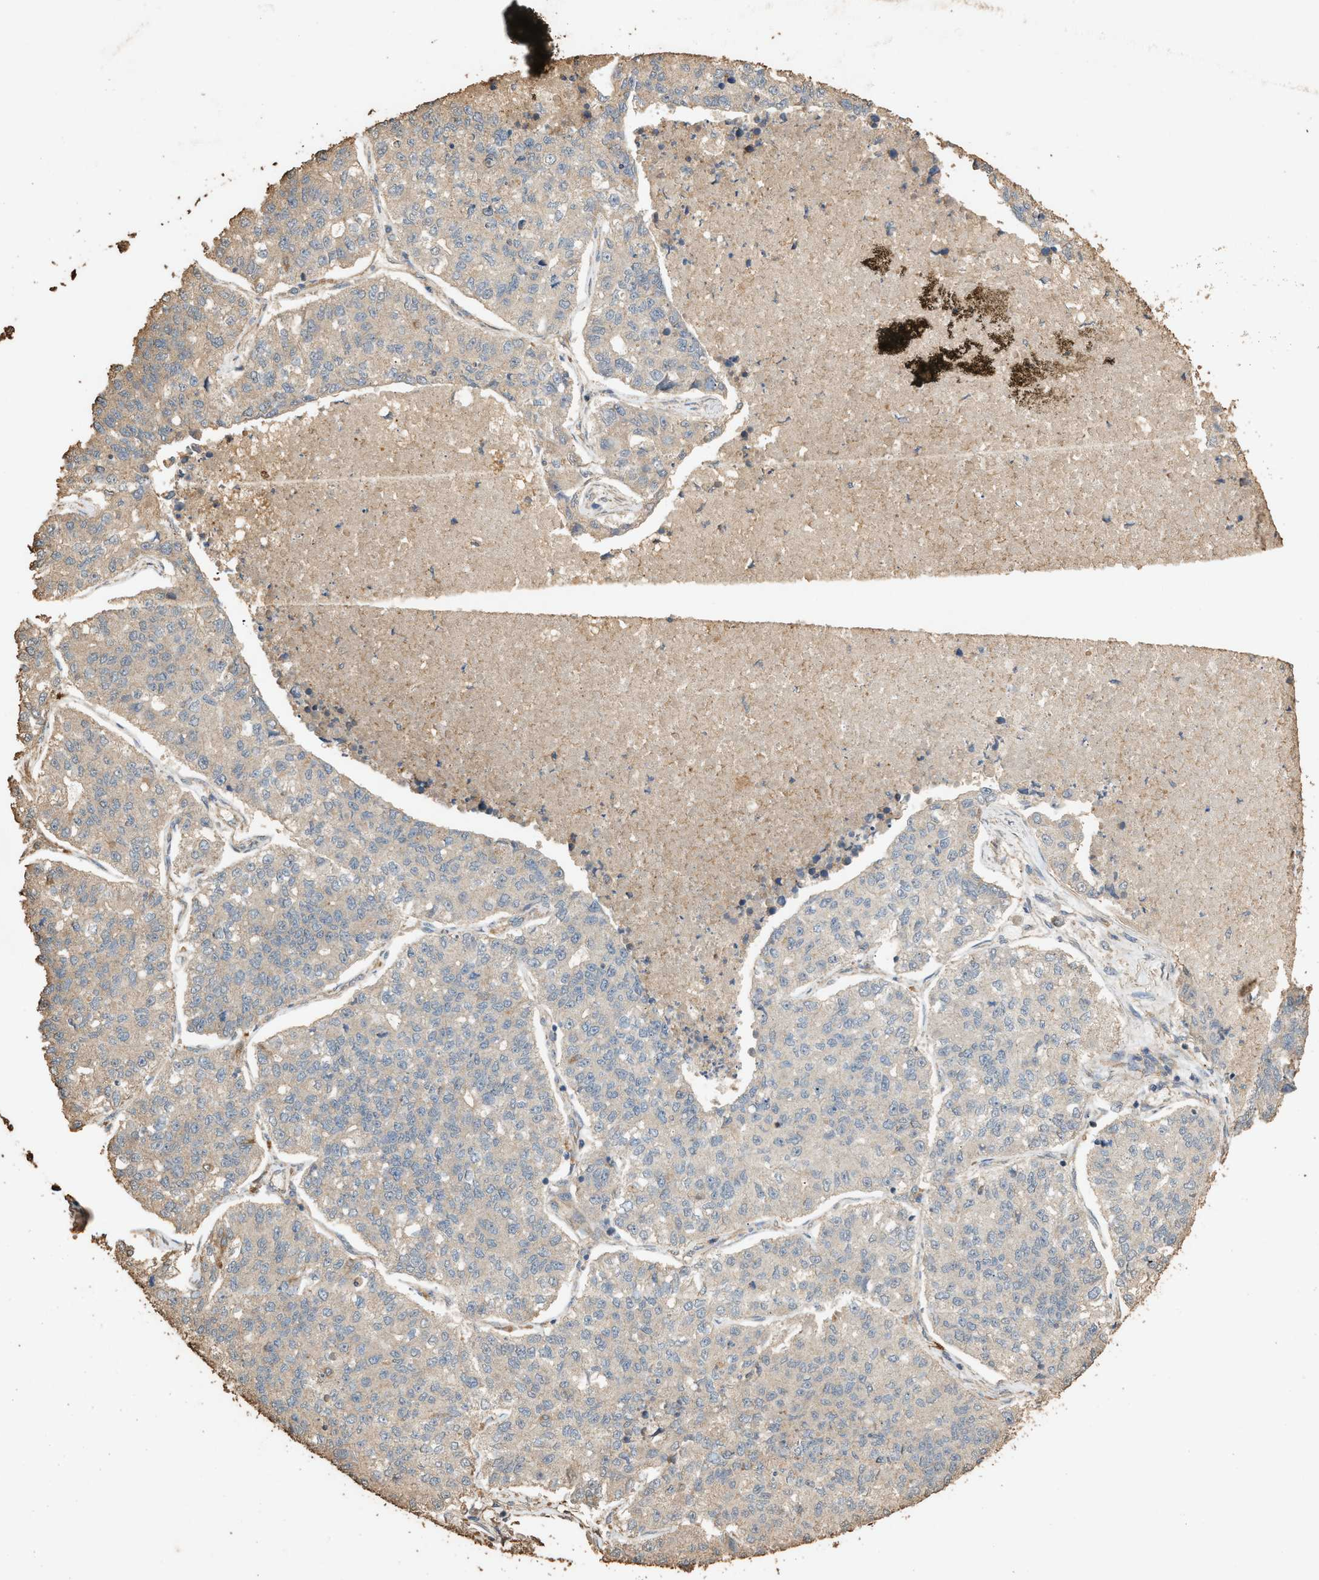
{"staining": {"intensity": "negative", "quantity": "none", "location": "none"}, "tissue": "lung cancer", "cell_type": "Tumor cells", "image_type": "cancer", "snomed": [{"axis": "morphology", "description": "Adenocarcinoma, NOS"}, {"axis": "topography", "description": "Lung"}], "caption": "Immunohistochemistry (IHC) histopathology image of neoplastic tissue: human adenocarcinoma (lung) stained with DAB demonstrates no significant protein expression in tumor cells.", "gene": "DCAF7", "patient": {"sex": "male", "age": 49}}